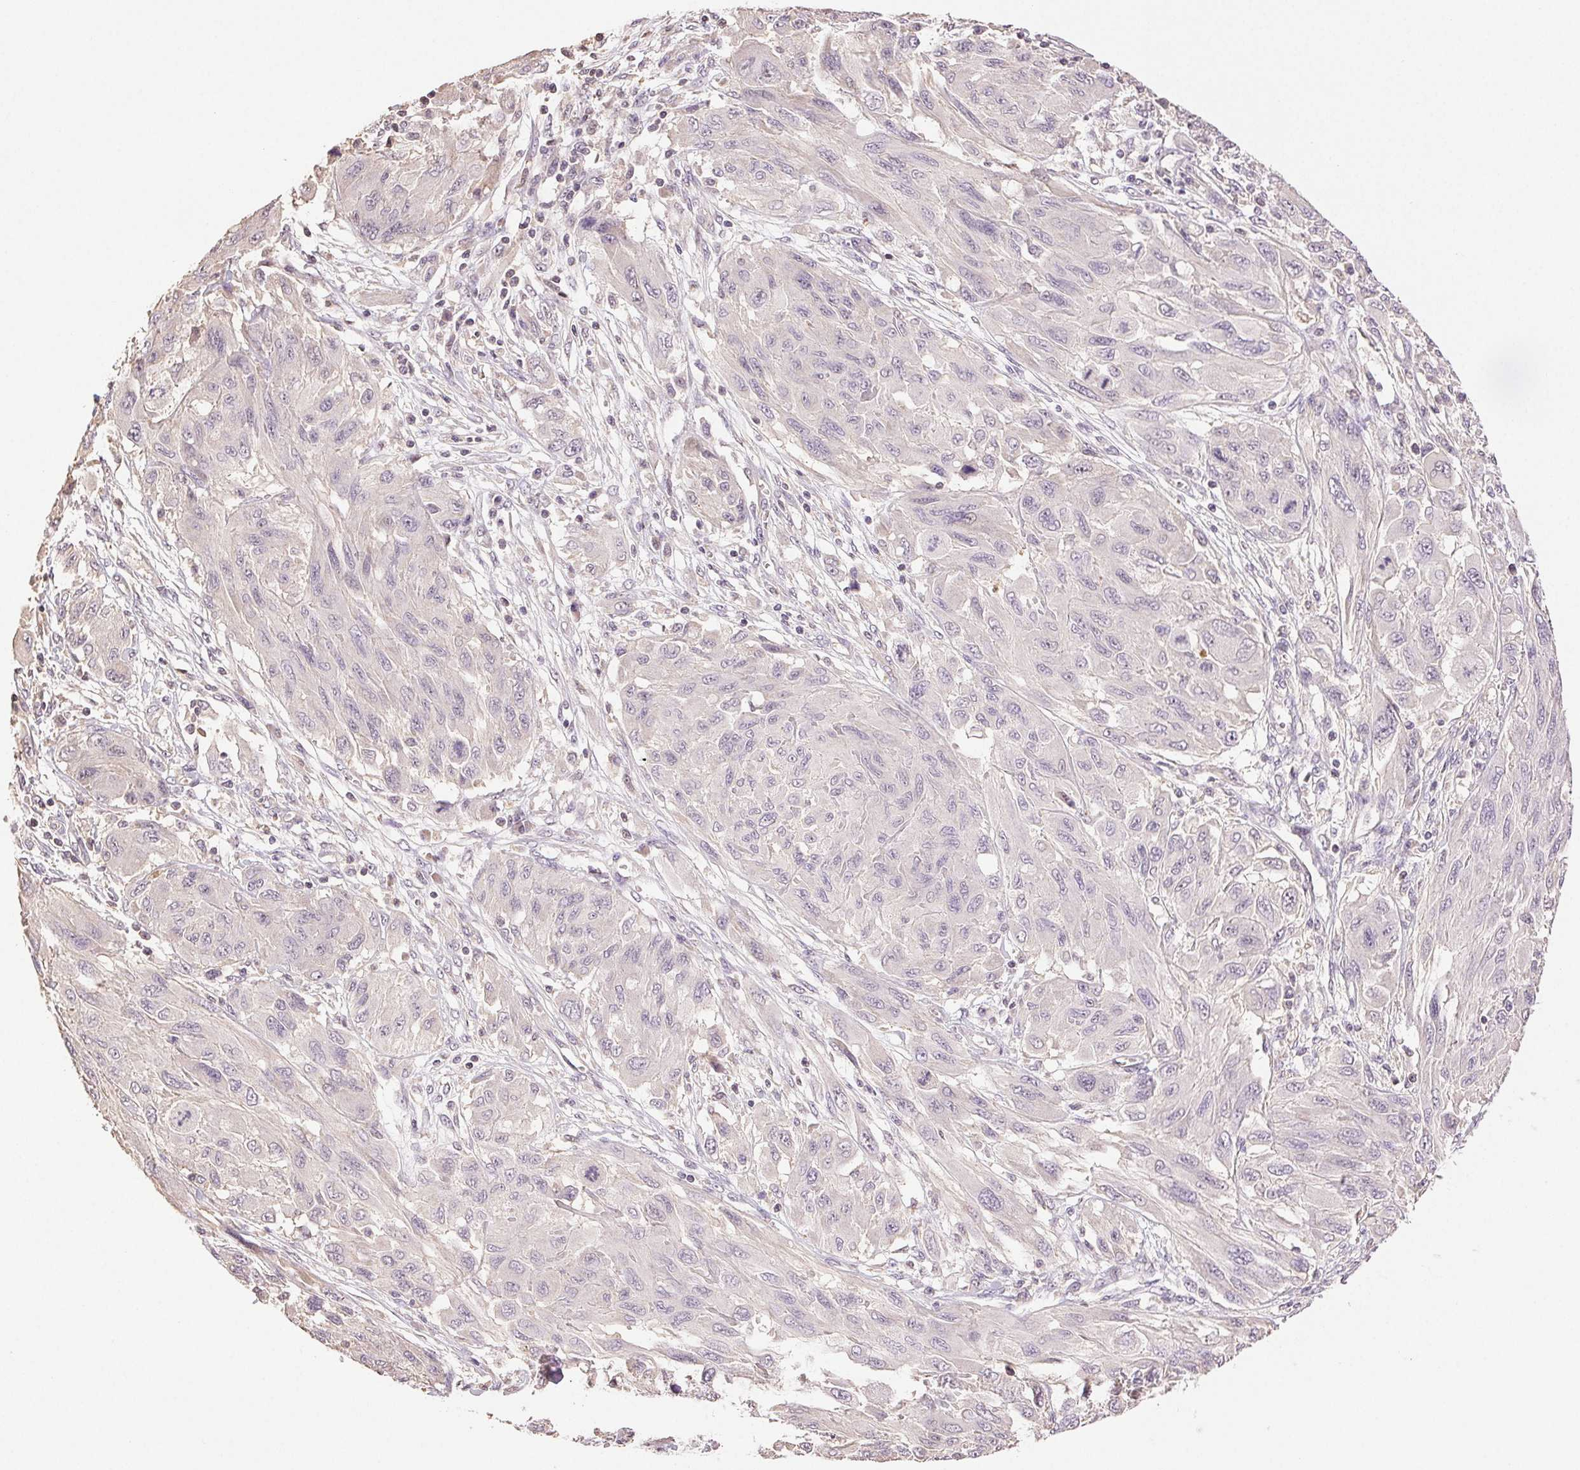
{"staining": {"intensity": "negative", "quantity": "none", "location": "none"}, "tissue": "melanoma", "cell_type": "Tumor cells", "image_type": "cancer", "snomed": [{"axis": "morphology", "description": "Malignant melanoma, NOS"}, {"axis": "topography", "description": "Skin"}], "caption": "Protein analysis of melanoma demonstrates no significant positivity in tumor cells.", "gene": "TMEM253", "patient": {"sex": "female", "age": 91}}